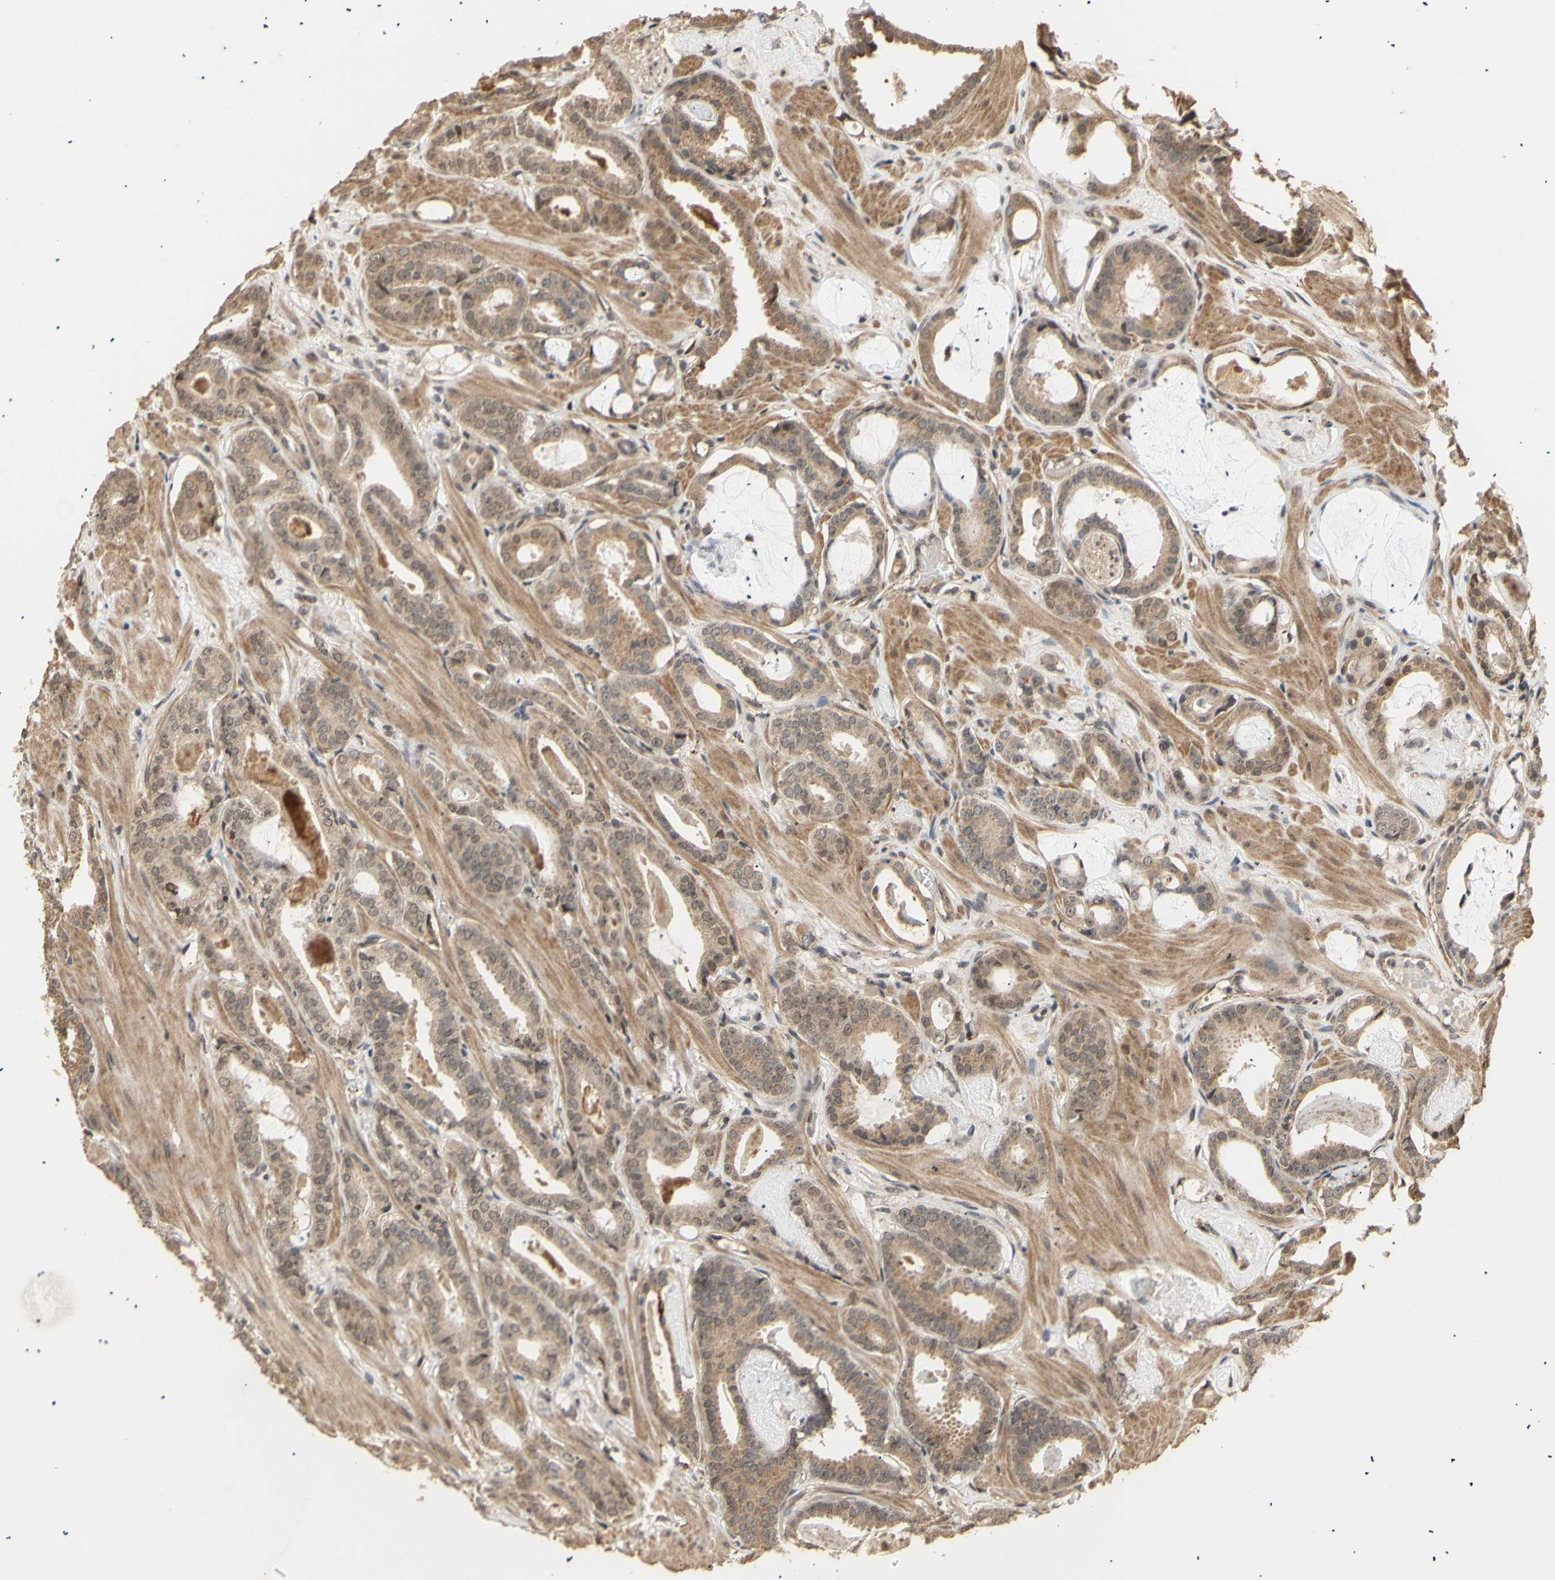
{"staining": {"intensity": "moderate", "quantity": ">75%", "location": "cytoplasmic/membranous"}, "tissue": "prostate cancer", "cell_type": "Tumor cells", "image_type": "cancer", "snomed": [{"axis": "morphology", "description": "Adenocarcinoma, Low grade"}, {"axis": "topography", "description": "Prostate"}], "caption": "Immunohistochemical staining of prostate adenocarcinoma (low-grade) displays medium levels of moderate cytoplasmic/membranous protein staining in about >75% of tumor cells. The staining was performed using DAB (3,3'-diaminobenzidine) to visualize the protein expression in brown, while the nuclei were stained in blue with hematoxylin (Magnification: 20x).", "gene": "GTF2E2", "patient": {"sex": "male", "age": 53}}